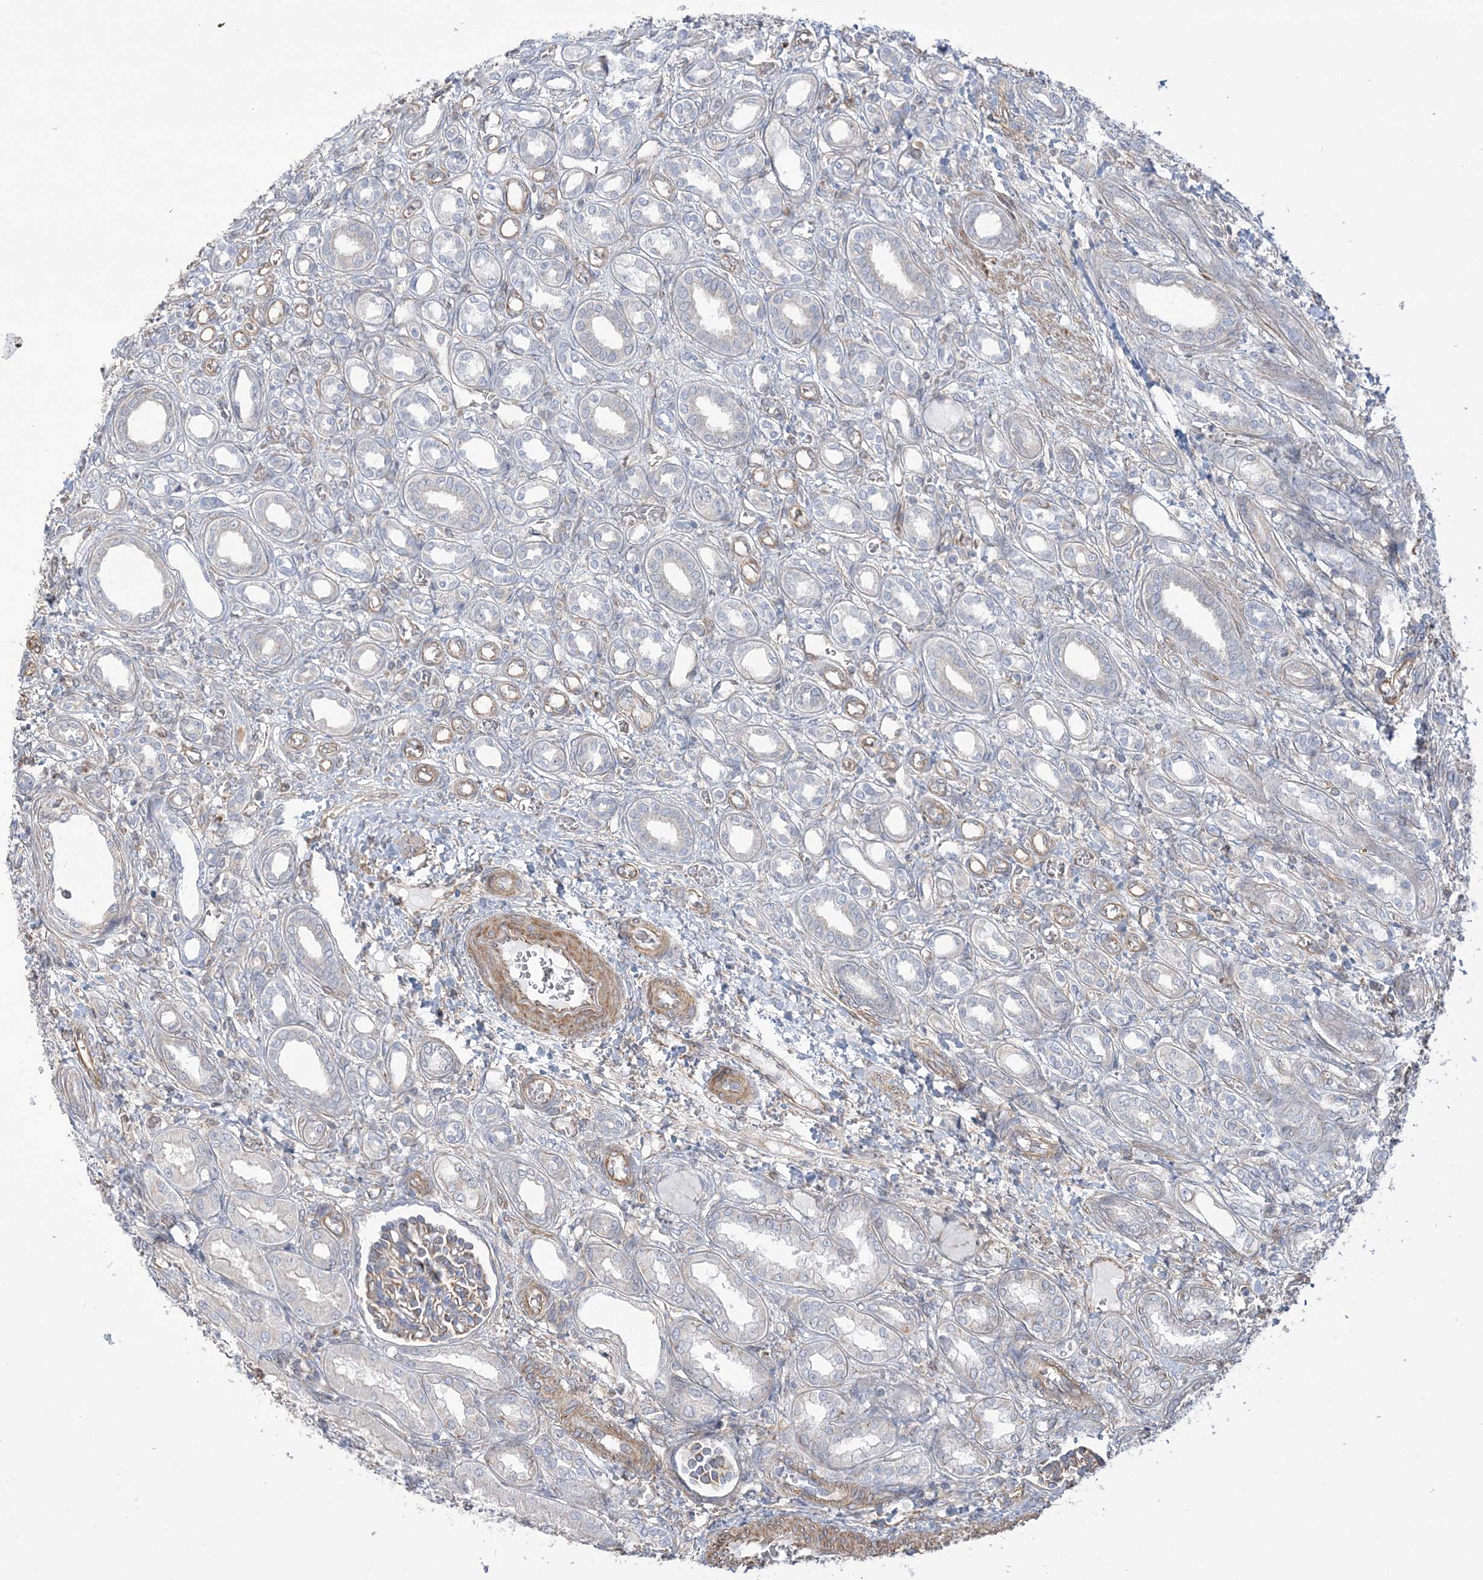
{"staining": {"intensity": "moderate", "quantity": "25%-75%", "location": "cytoplasmic/membranous"}, "tissue": "kidney", "cell_type": "Cells in glomeruli", "image_type": "normal", "snomed": [{"axis": "morphology", "description": "Normal tissue, NOS"}, {"axis": "morphology", "description": "Neoplasm, malignant, NOS"}, {"axis": "topography", "description": "Kidney"}], "caption": "Immunohistochemistry (IHC) of benign kidney shows medium levels of moderate cytoplasmic/membranous expression in about 25%-75% of cells in glomeruli. The protein of interest is stained brown, and the nuclei are stained in blue (DAB IHC with brightfield microscopy, high magnification).", "gene": "ZNF821", "patient": {"sex": "female", "age": 1}}